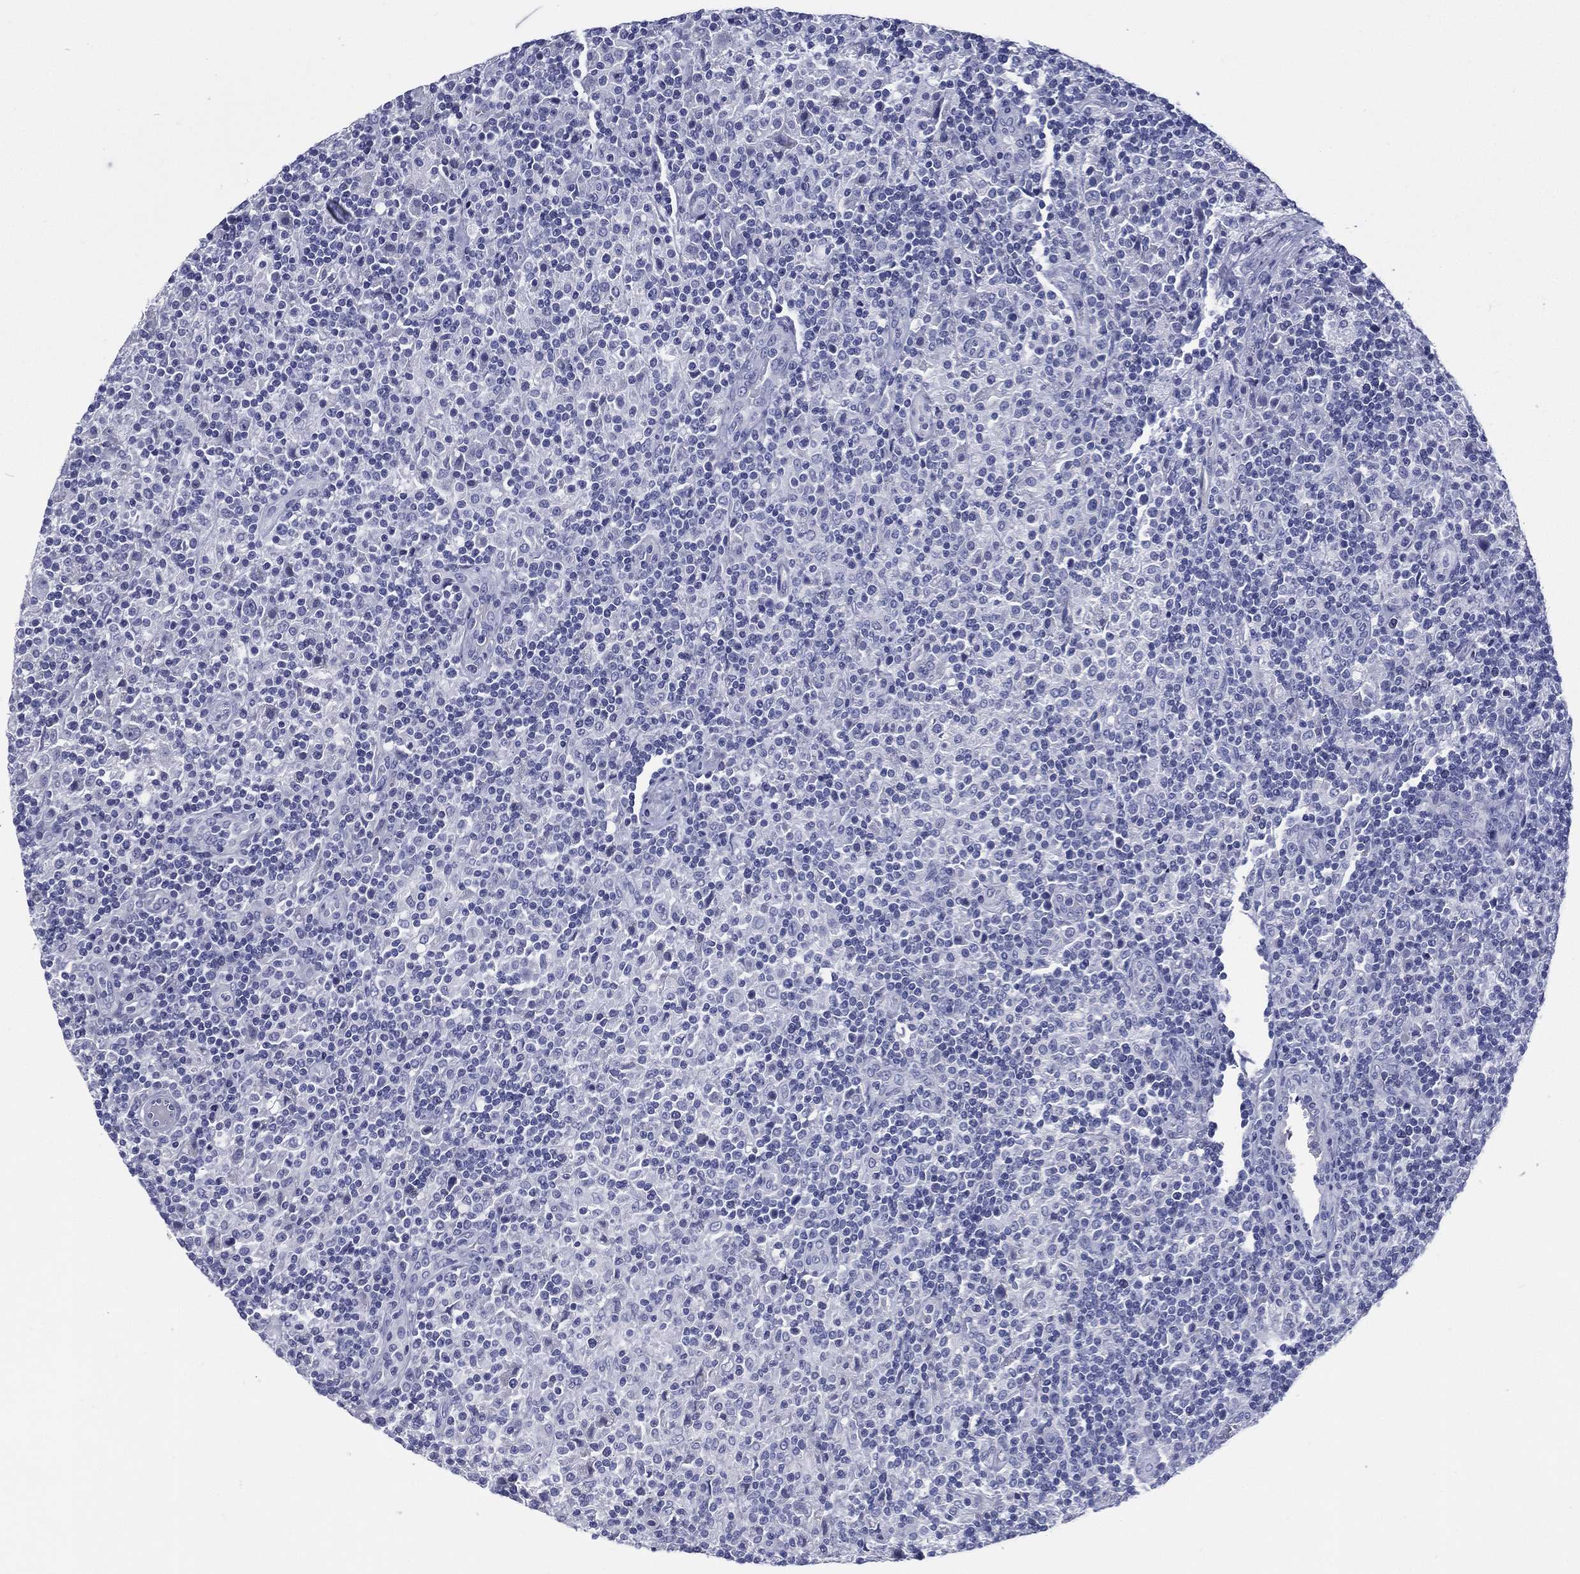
{"staining": {"intensity": "negative", "quantity": "none", "location": "none"}, "tissue": "lymphoma", "cell_type": "Tumor cells", "image_type": "cancer", "snomed": [{"axis": "morphology", "description": "Hodgkin's disease, NOS"}, {"axis": "topography", "description": "Lymph node"}], "caption": "Lymphoma was stained to show a protein in brown. There is no significant positivity in tumor cells.", "gene": "RSPH4A", "patient": {"sex": "male", "age": 70}}